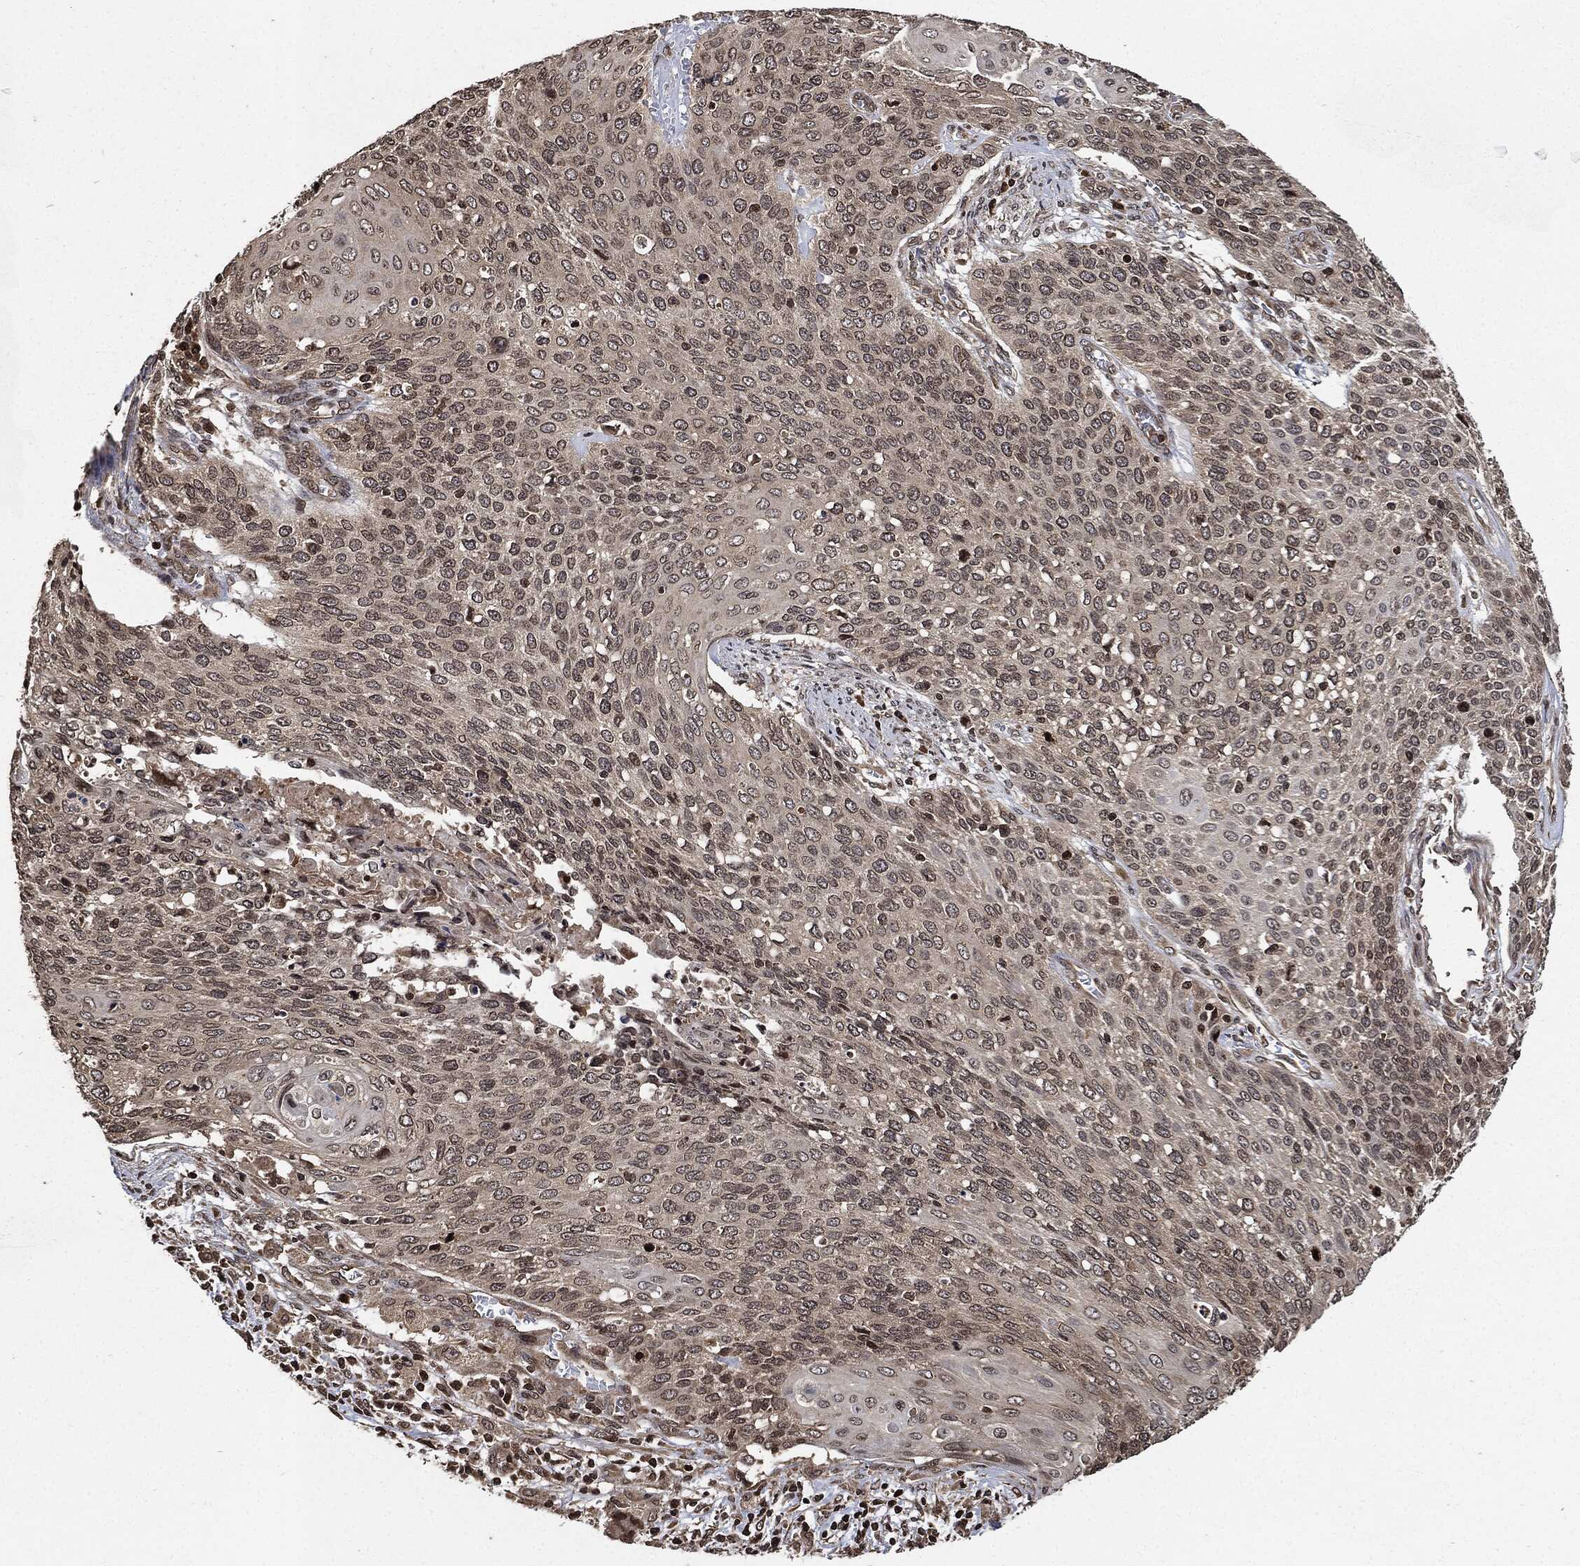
{"staining": {"intensity": "negative", "quantity": "none", "location": "none"}, "tissue": "cervical cancer", "cell_type": "Tumor cells", "image_type": "cancer", "snomed": [{"axis": "morphology", "description": "Squamous cell carcinoma, NOS"}, {"axis": "topography", "description": "Cervix"}], "caption": "High power microscopy photomicrograph of an immunohistochemistry (IHC) histopathology image of cervical cancer, revealing no significant staining in tumor cells. Brightfield microscopy of immunohistochemistry (IHC) stained with DAB (3,3'-diaminobenzidine) (brown) and hematoxylin (blue), captured at high magnification.", "gene": "PDK1", "patient": {"sex": "female", "age": 39}}